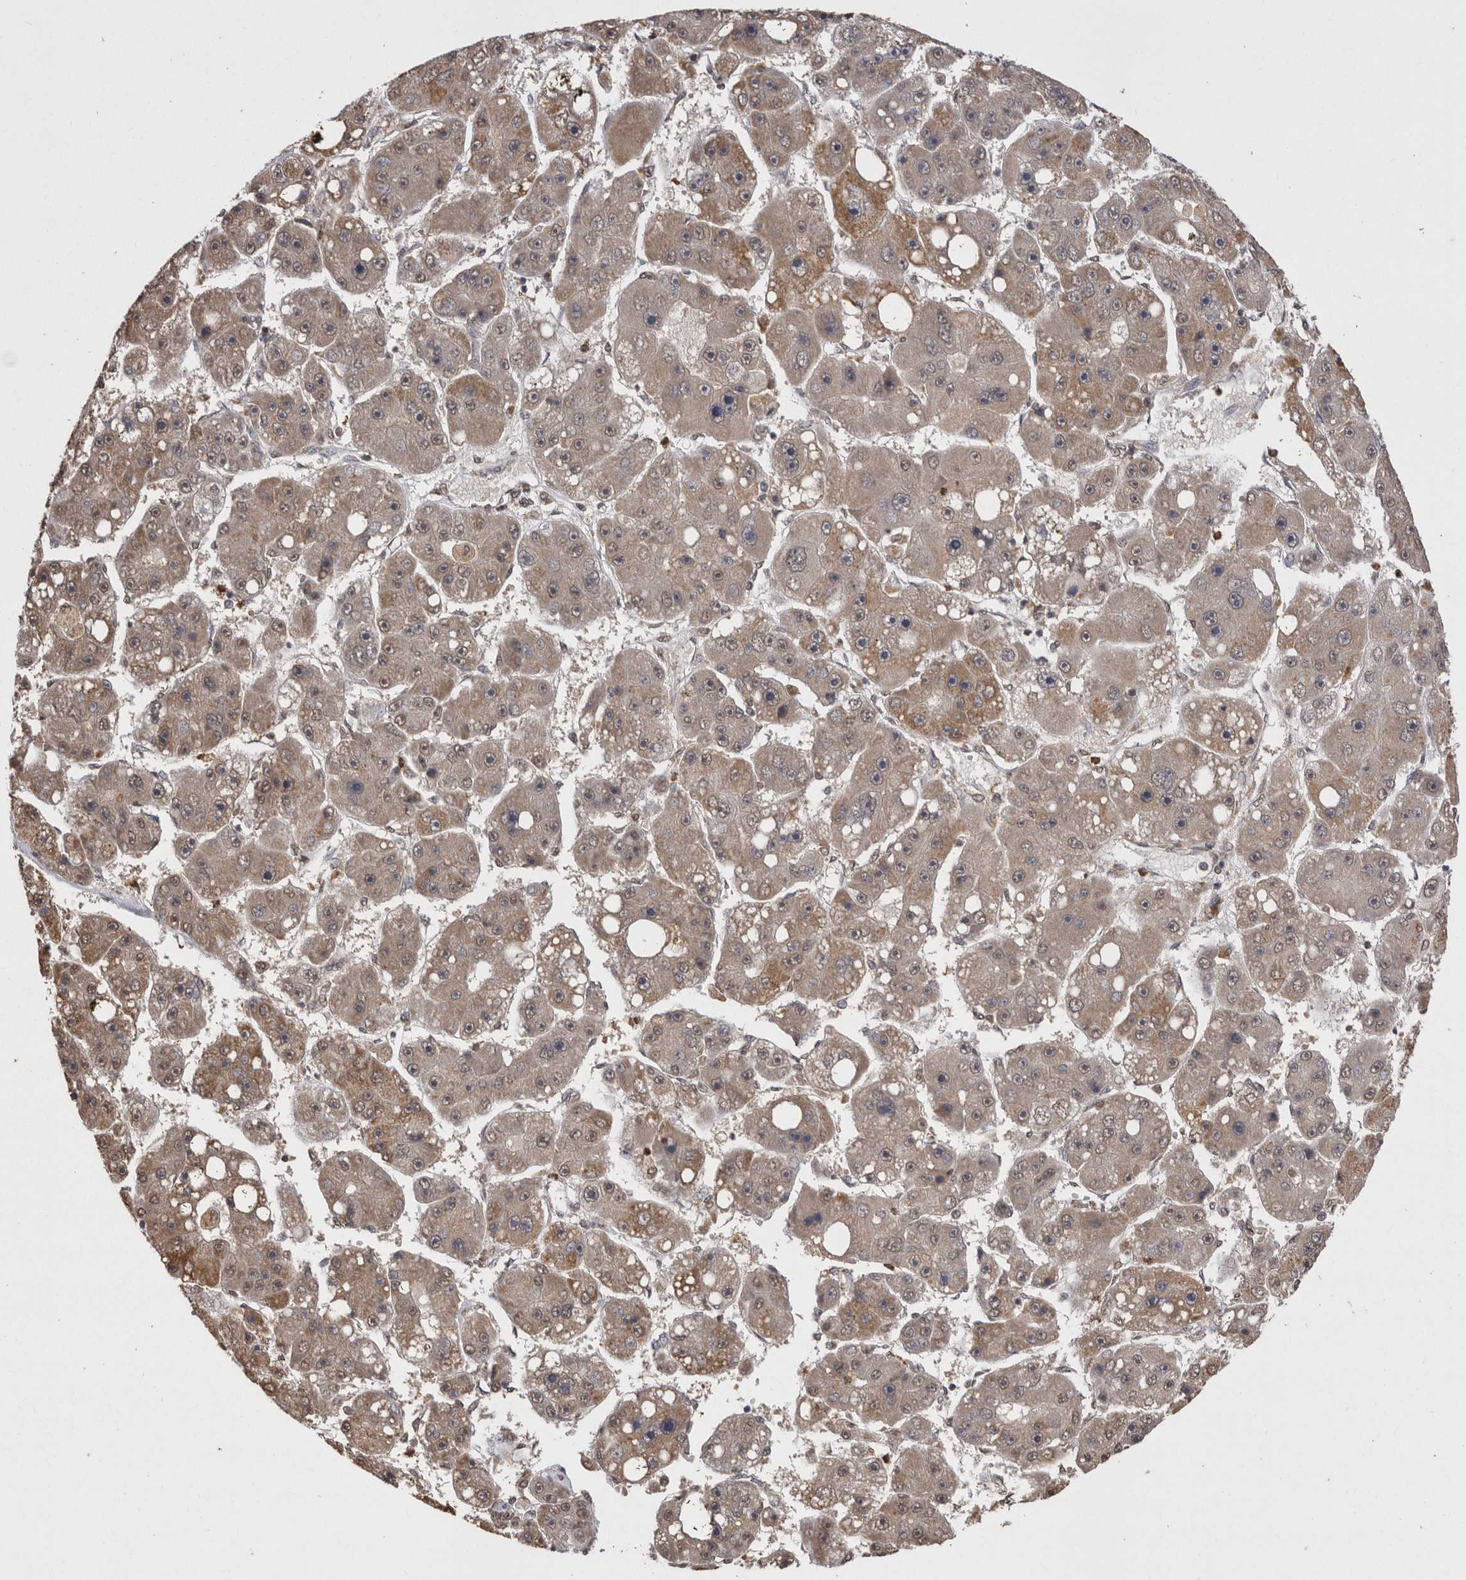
{"staining": {"intensity": "weak", "quantity": ">75%", "location": "cytoplasmic/membranous"}, "tissue": "liver cancer", "cell_type": "Tumor cells", "image_type": "cancer", "snomed": [{"axis": "morphology", "description": "Carcinoma, Hepatocellular, NOS"}, {"axis": "topography", "description": "Liver"}], "caption": "Immunohistochemistry (DAB (3,3'-diaminobenzidine)) staining of human liver cancer exhibits weak cytoplasmic/membranous protein positivity in about >75% of tumor cells.", "gene": "GRK5", "patient": {"sex": "female", "age": 61}}